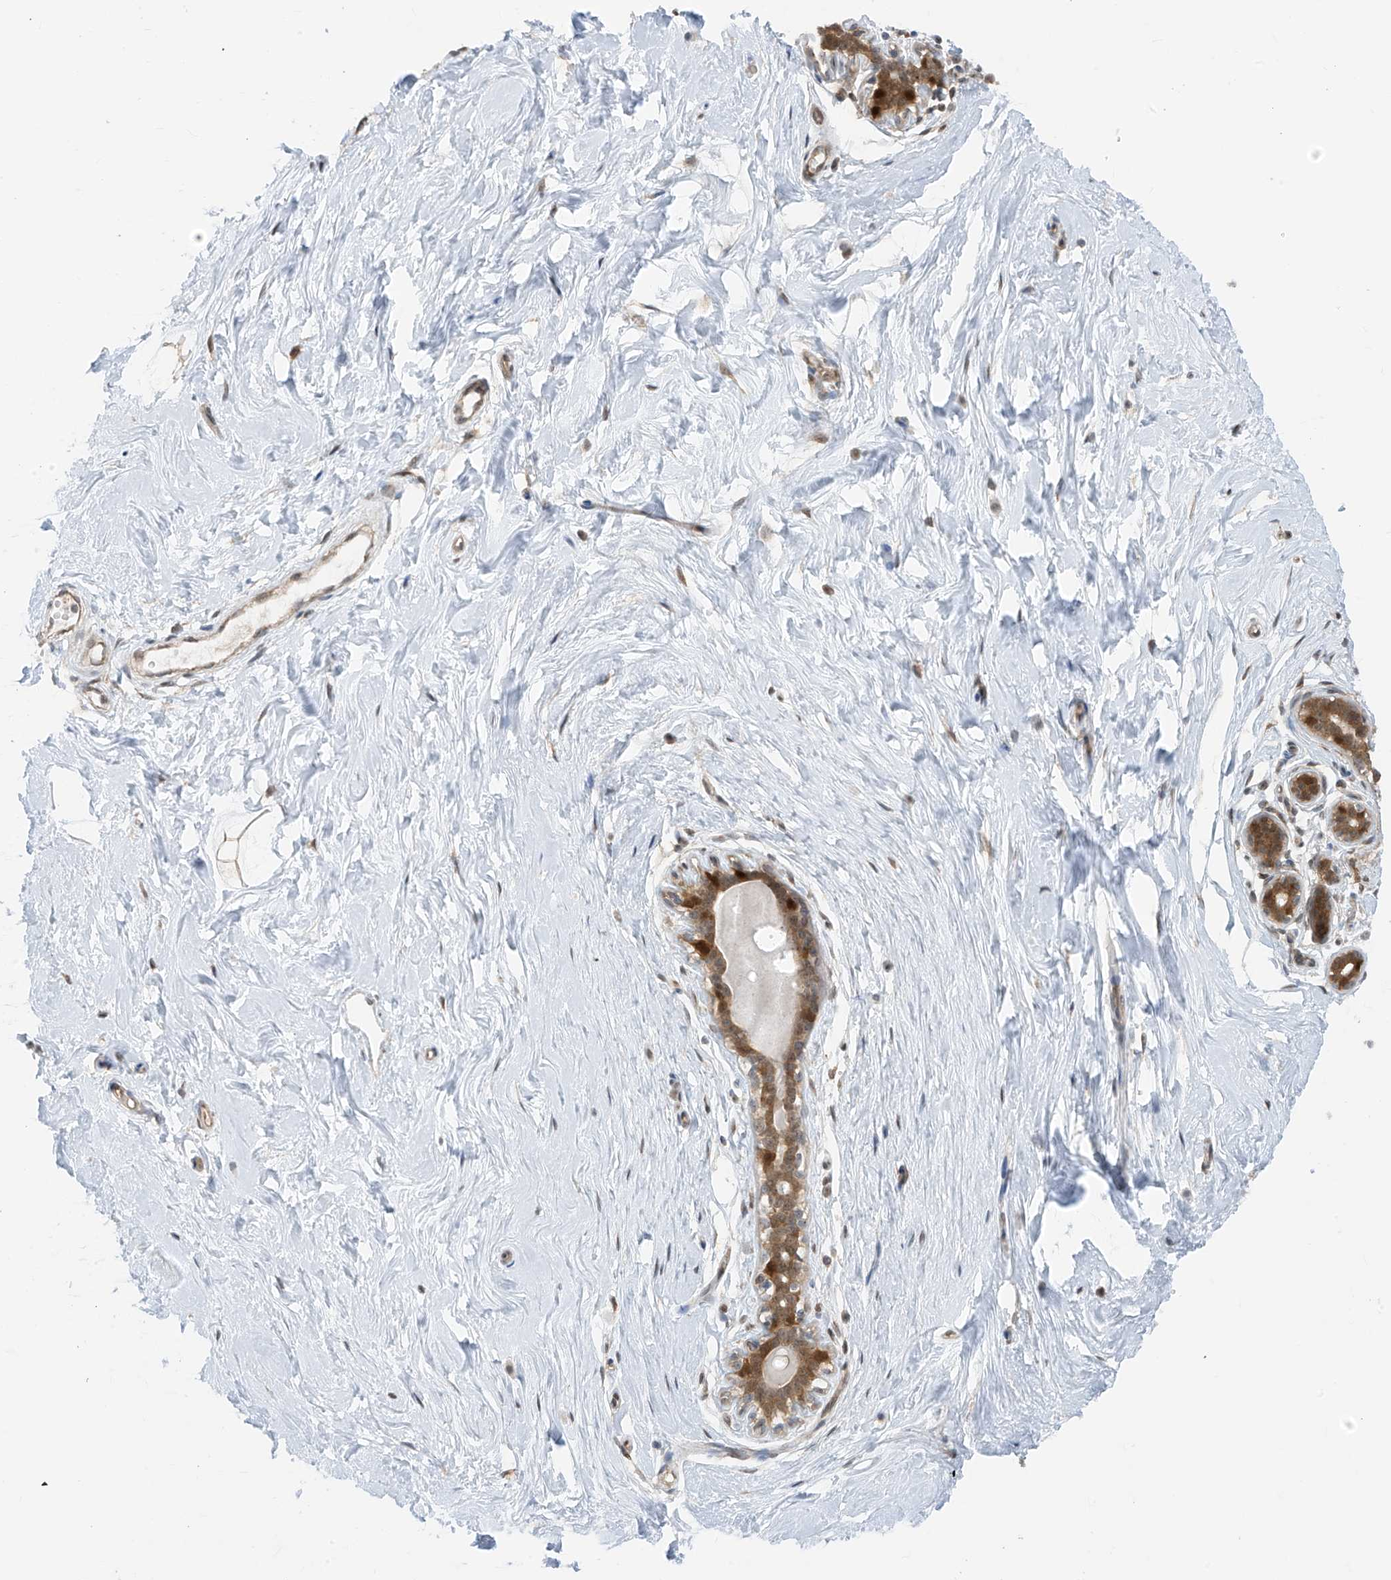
{"staining": {"intensity": "moderate", "quantity": ">75%", "location": "cytoplasmic/membranous"}, "tissue": "breast", "cell_type": "Adipocytes", "image_type": "normal", "snomed": [{"axis": "morphology", "description": "Normal tissue, NOS"}, {"axis": "morphology", "description": "Adenoma, NOS"}, {"axis": "topography", "description": "Breast"}], "caption": "An IHC micrograph of normal tissue is shown. Protein staining in brown labels moderate cytoplasmic/membranous positivity in breast within adipocytes. (DAB IHC, brown staining for protein, blue staining for nuclei).", "gene": "TTC38", "patient": {"sex": "female", "age": 23}}